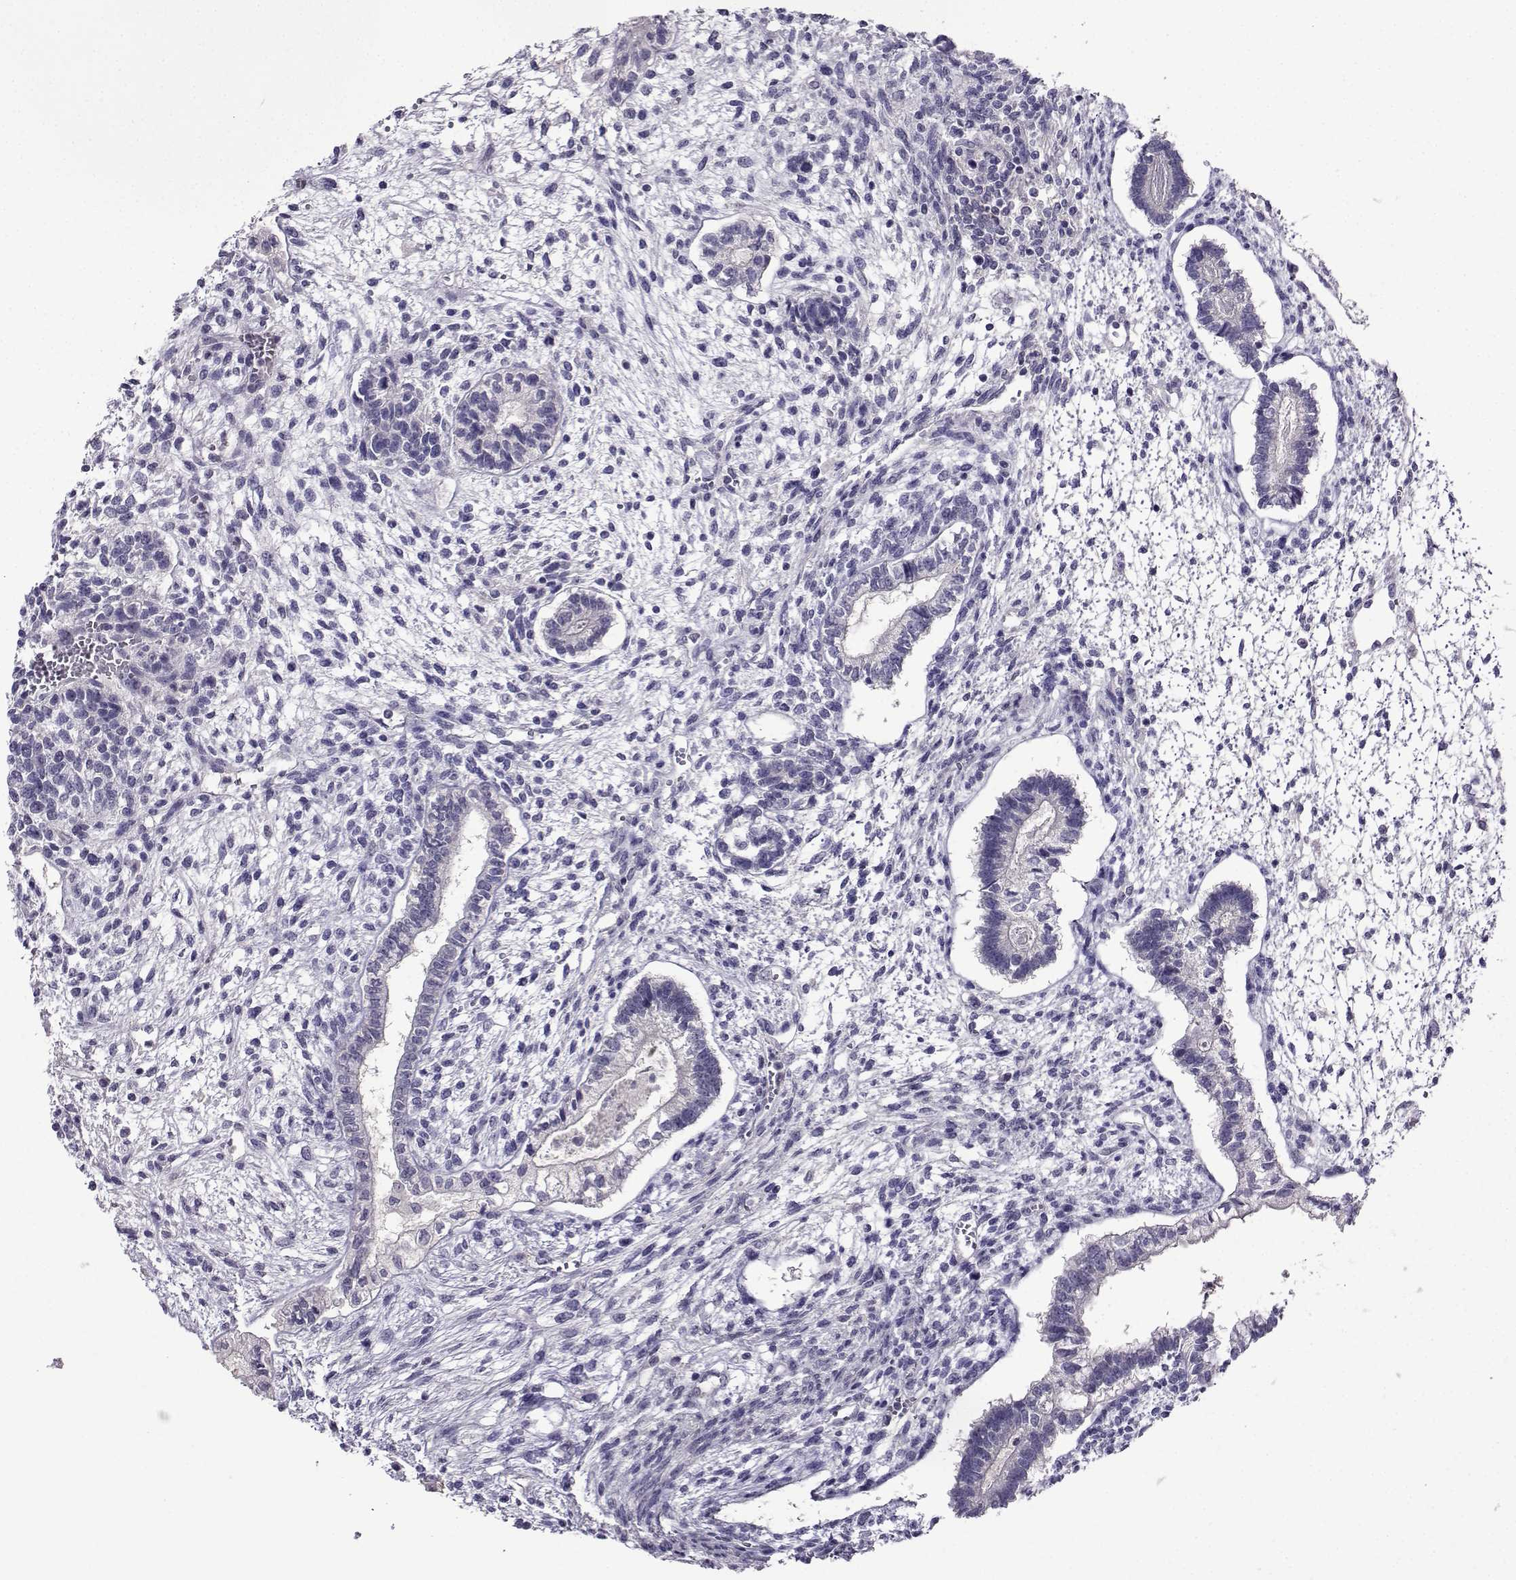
{"staining": {"intensity": "negative", "quantity": "none", "location": "none"}, "tissue": "testis cancer", "cell_type": "Tumor cells", "image_type": "cancer", "snomed": [{"axis": "morphology", "description": "Carcinoma, Embryonal, NOS"}, {"axis": "topography", "description": "Testis"}], "caption": "Immunohistochemistry photomicrograph of testis cancer (embryonal carcinoma) stained for a protein (brown), which reveals no expression in tumor cells.", "gene": "CRYBB1", "patient": {"sex": "male", "age": 37}}